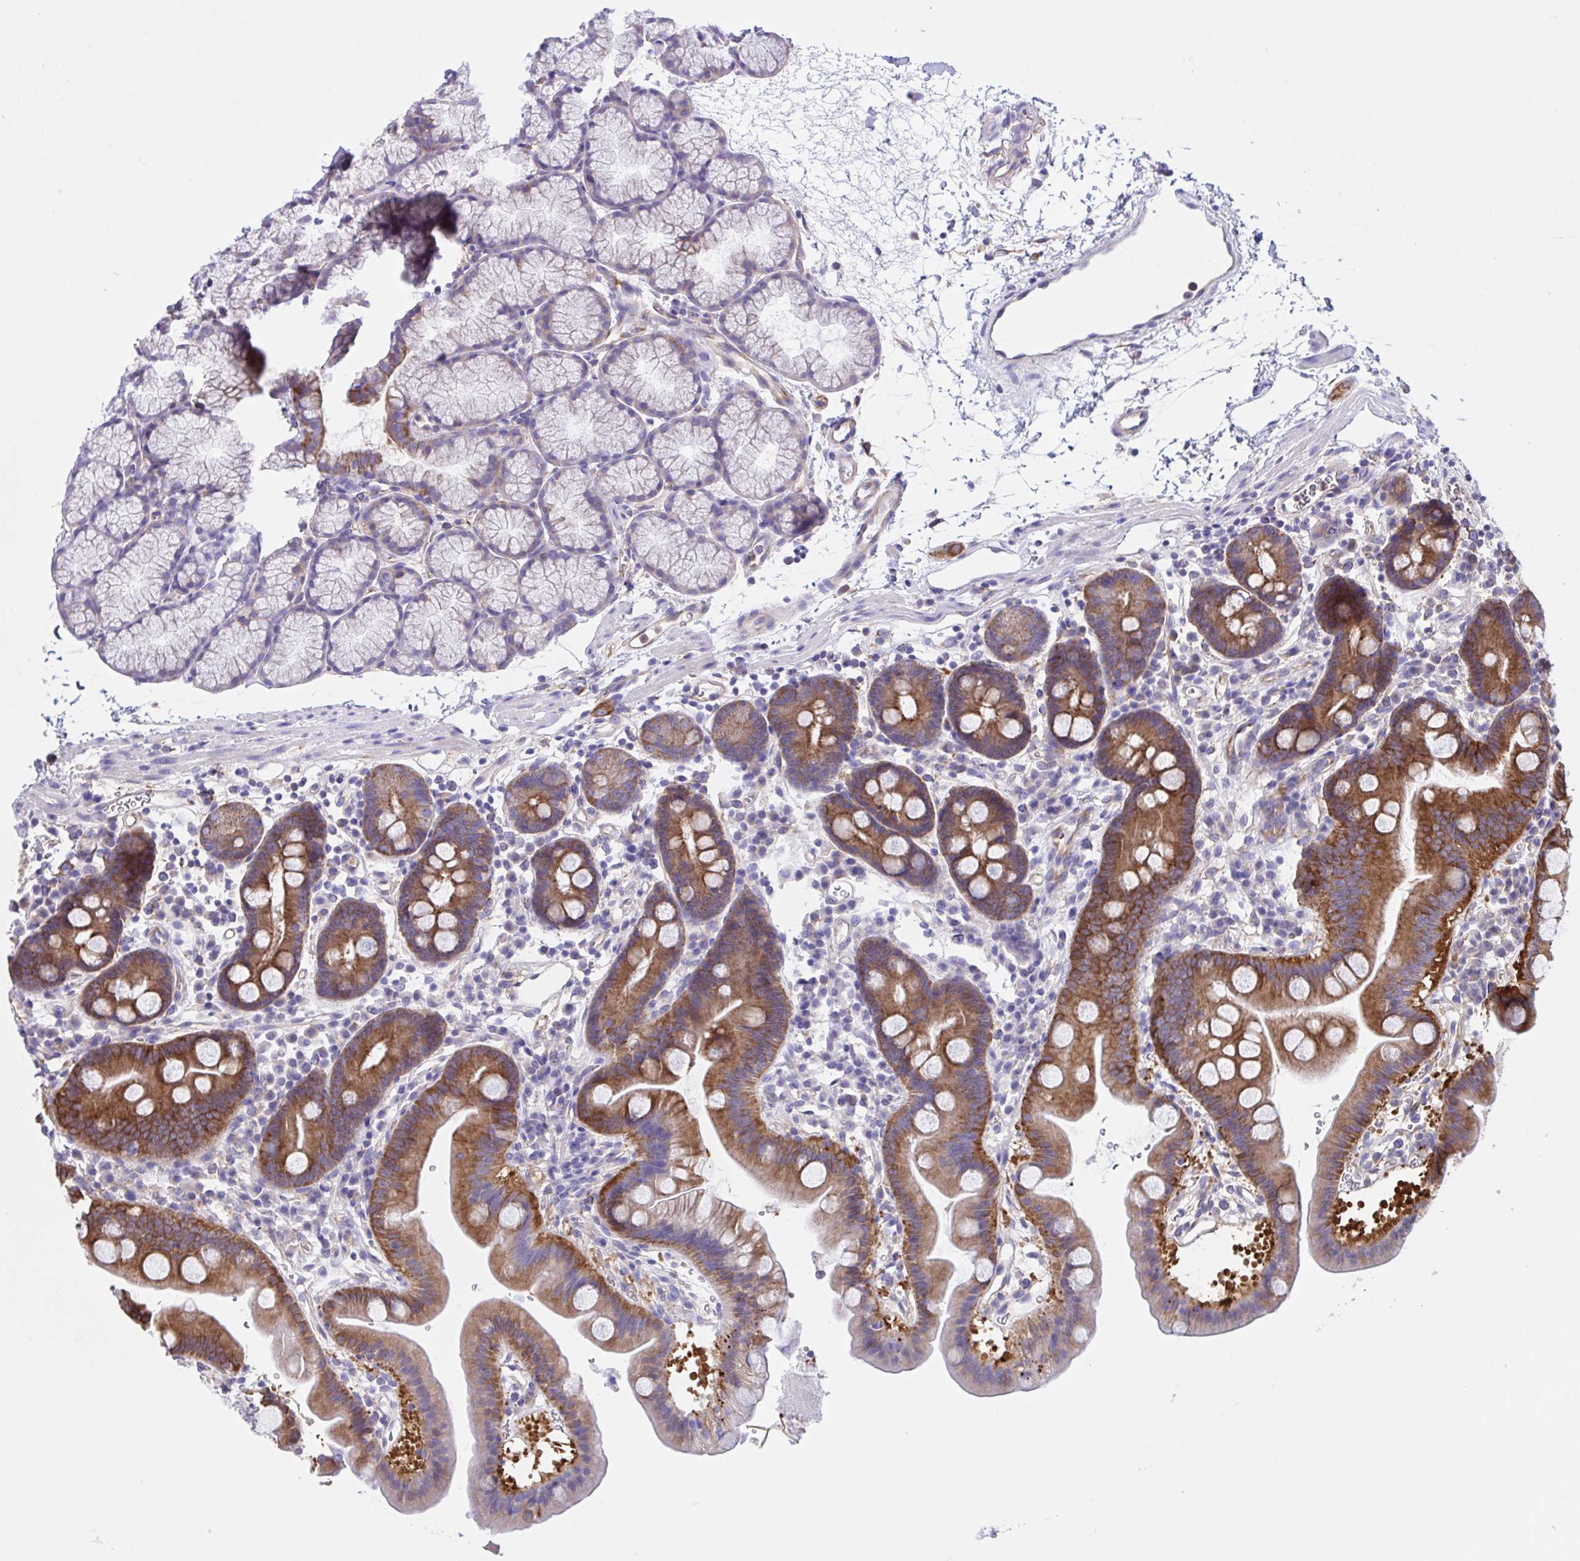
{"staining": {"intensity": "strong", "quantity": "25%-75%", "location": "cytoplasmic/membranous"}, "tissue": "duodenum", "cell_type": "Glandular cells", "image_type": "normal", "snomed": [{"axis": "morphology", "description": "Normal tissue, NOS"}, {"axis": "topography", "description": "Duodenum"}], "caption": "The photomicrograph demonstrates a brown stain indicating the presence of a protein in the cytoplasmic/membranous of glandular cells in duodenum. (DAB IHC with brightfield microscopy, high magnification).", "gene": "OR51M1", "patient": {"sex": "male", "age": 59}}